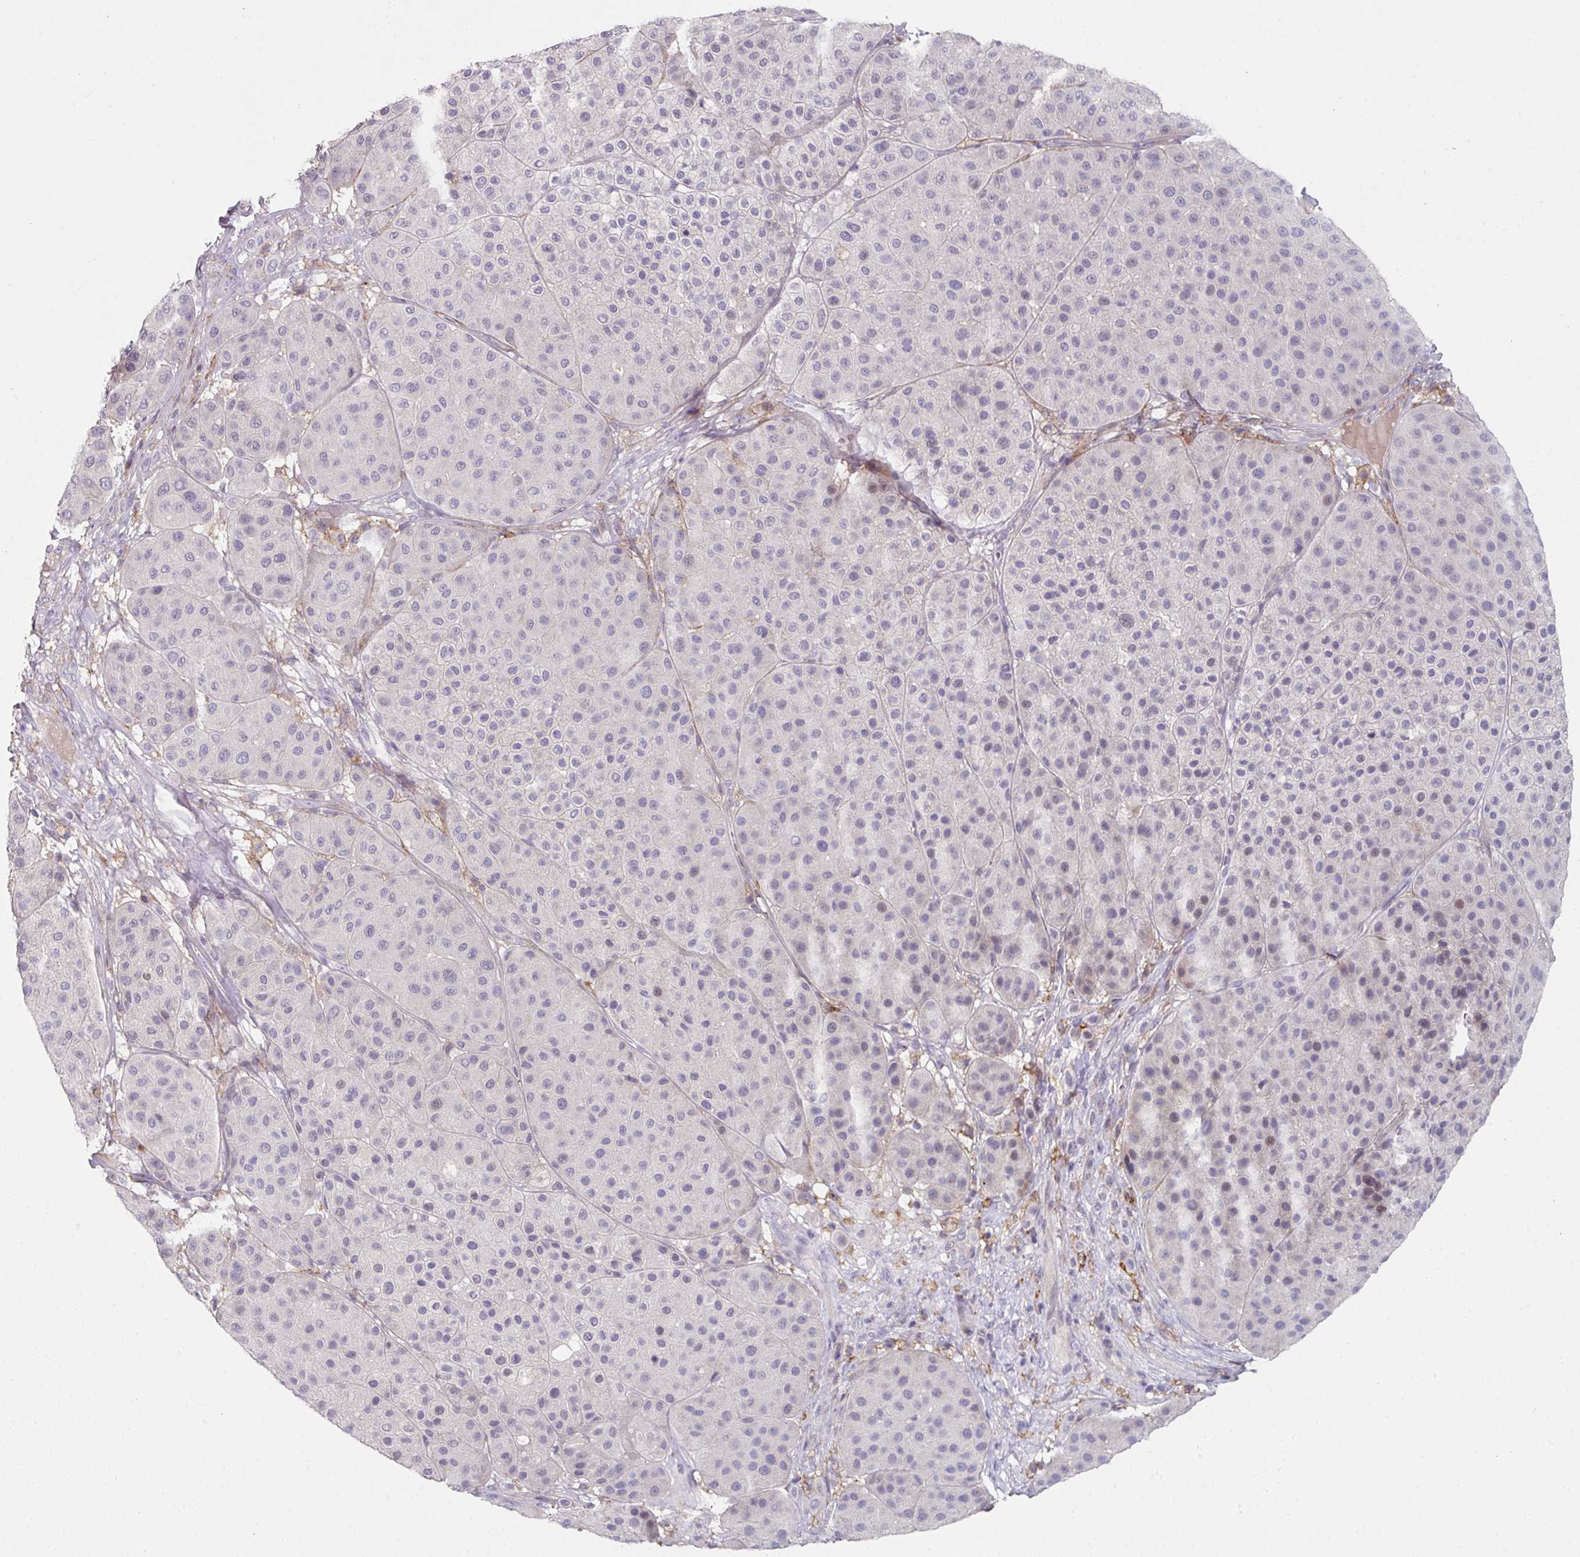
{"staining": {"intensity": "negative", "quantity": "none", "location": "none"}, "tissue": "melanoma", "cell_type": "Tumor cells", "image_type": "cancer", "snomed": [{"axis": "morphology", "description": "Malignant melanoma, Metastatic site"}, {"axis": "topography", "description": "Smooth muscle"}], "caption": "An image of human melanoma is negative for staining in tumor cells.", "gene": "WSB2", "patient": {"sex": "male", "age": 41}}